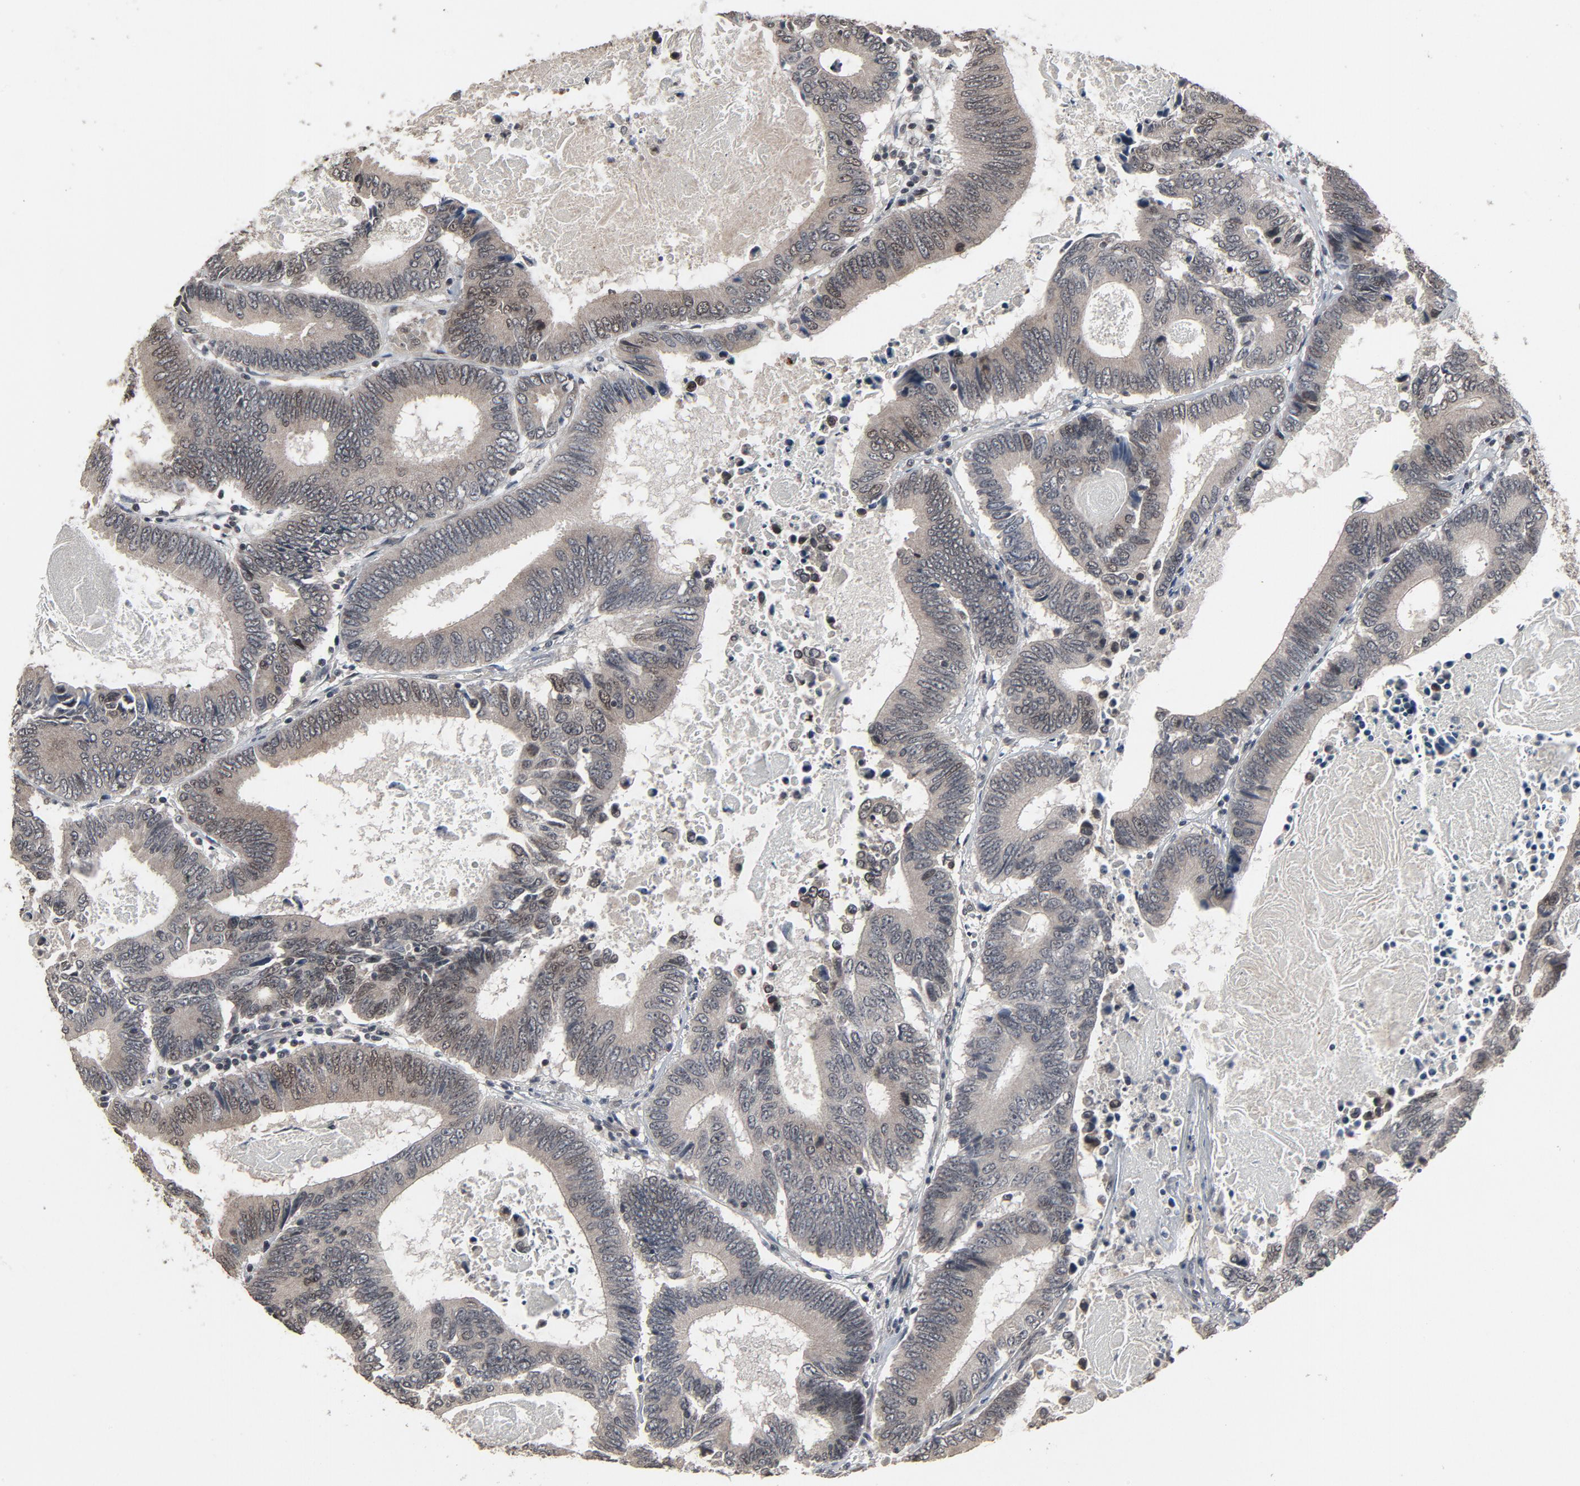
{"staining": {"intensity": "moderate", "quantity": "25%-75%", "location": "cytoplasmic/membranous,nuclear"}, "tissue": "colorectal cancer", "cell_type": "Tumor cells", "image_type": "cancer", "snomed": [{"axis": "morphology", "description": "Adenocarcinoma, NOS"}, {"axis": "topography", "description": "Colon"}], "caption": "The photomicrograph shows a brown stain indicating the presence of a protein in the cytoplasmic/membranous and nuclear of tumor cells in adenocarcinoma (colorectal).", "gene": "POM121", "patient": {"sex": "female", "age": 78}}